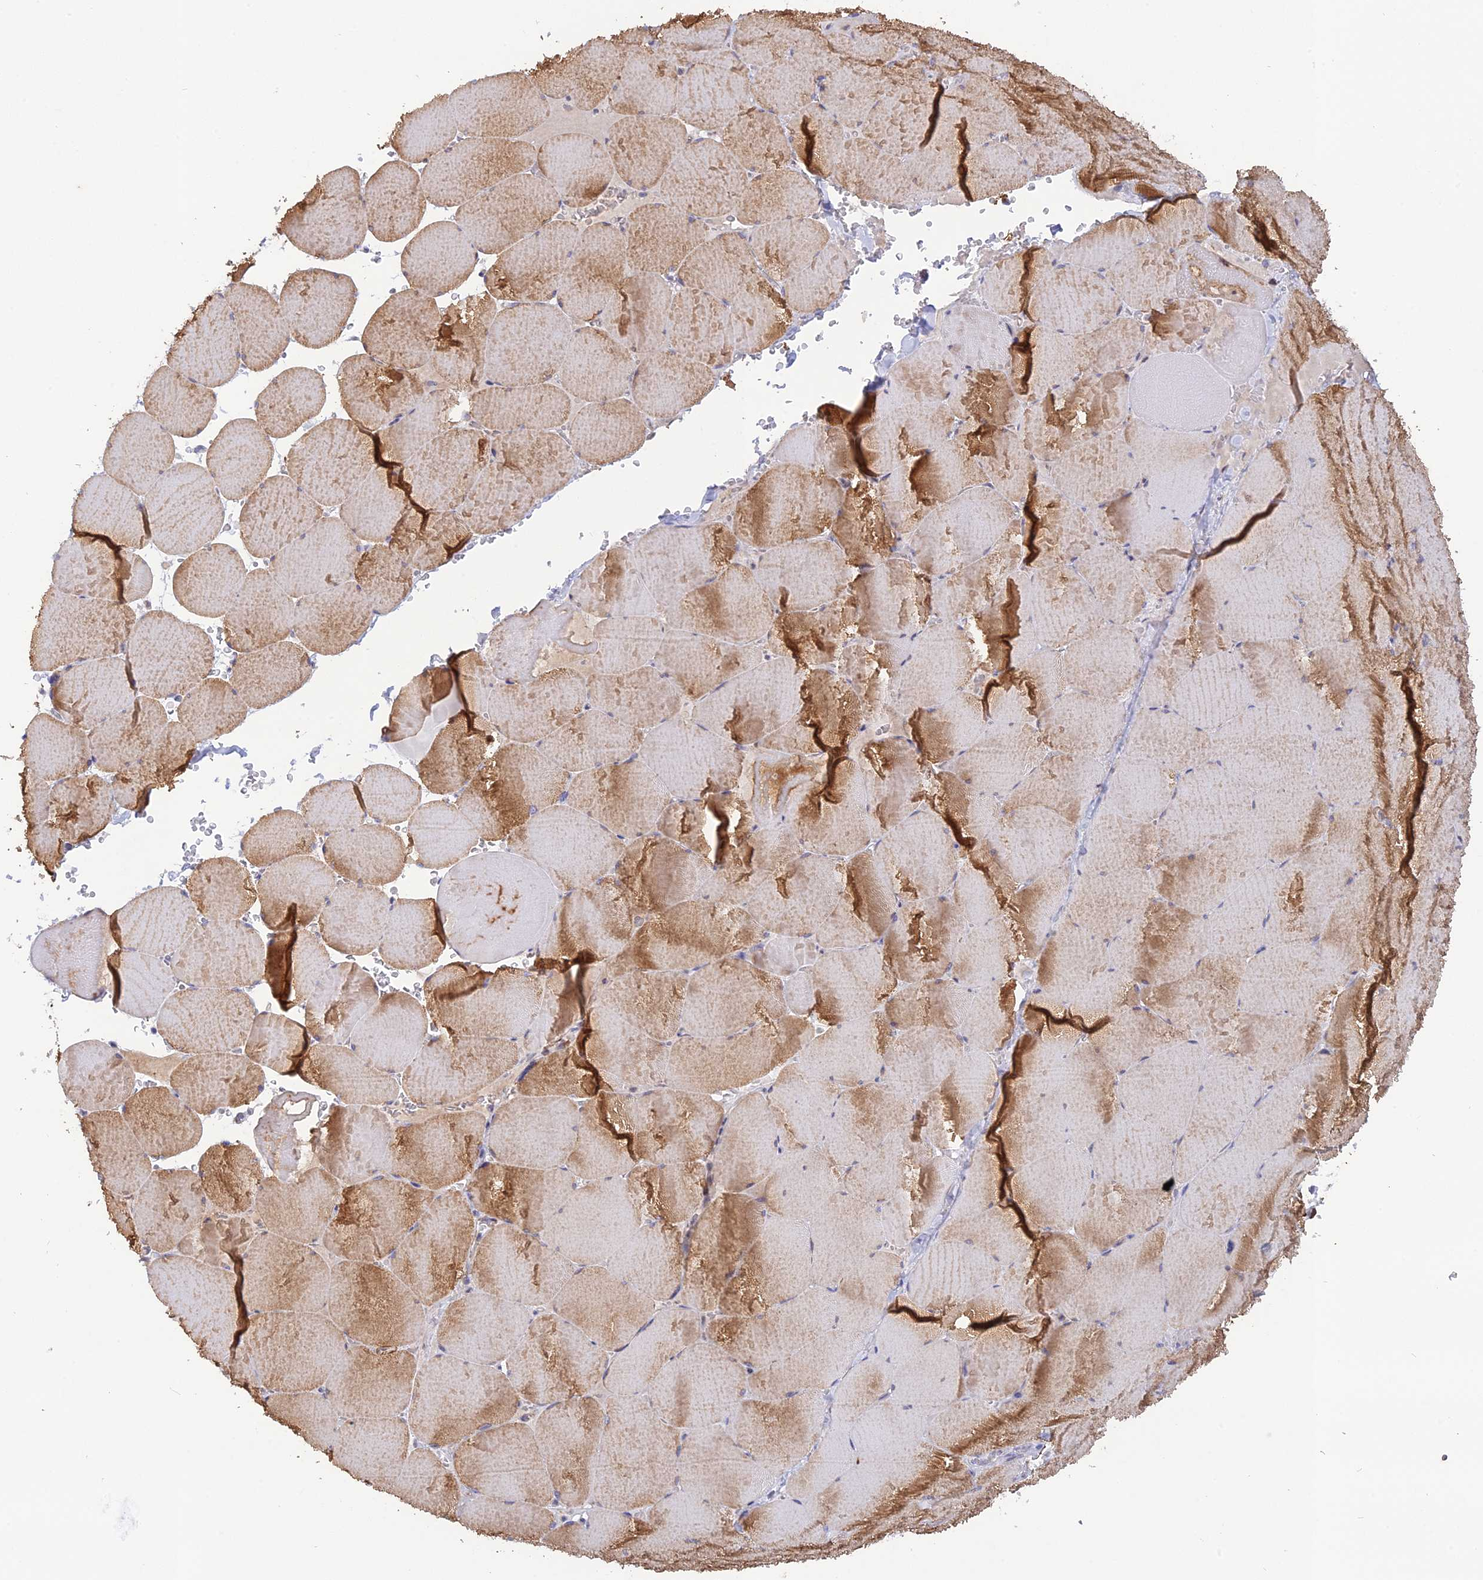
{"staining": {"intensity": "moderate", "quantity": "25%-75%", "location": "cytoplasmic/membranous"}, "tissue": "skeletal muscle", "cell_type": "Myocytes", "image_type": "normal", "snomed": [{"axis": "morphology", "description": "Normal tissue, NOS"}, {"axis": "topography", "description": "Skeletal muscle"}, {"axis": "topography", "description": "Head-Neck"}], "caption": "Protein staining of unremarkable skeletal muscle shows moderate cytoplasmic/membranous expression in about 25%-75% of myocytes. (Brightfield microscopy of DAB IHC at high magnification).", "gene": "CCDC154", "patient": {"sex": "male", "age": 66}}